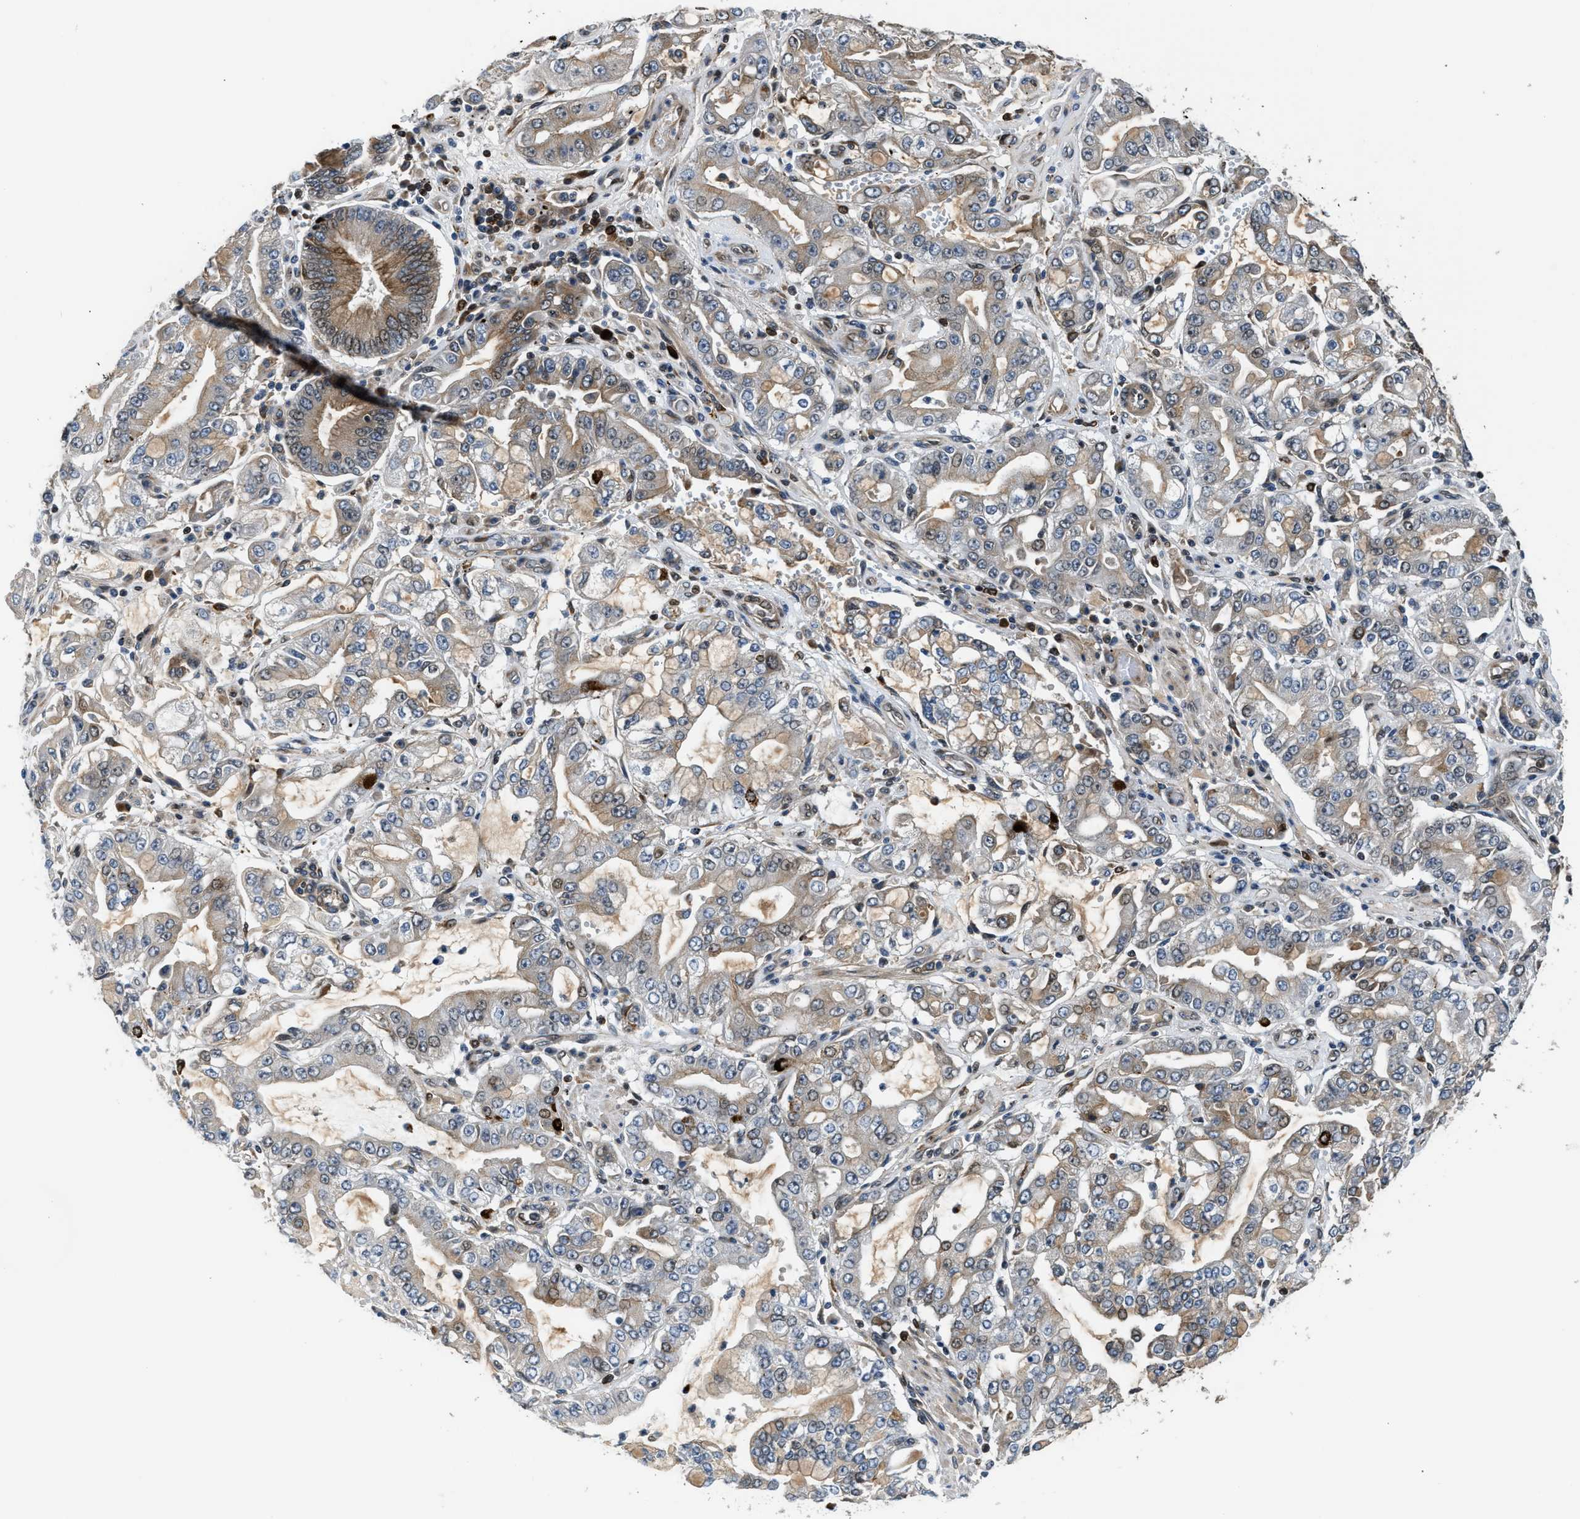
{"staining": {"intensity": "moderate", "quantity": "<25%", "location": "cytoplasmic/membranous"}, "tissue": "stomach cancer", "cell_type": "Tumor cells", "image_type": "cancer", "snomed": [{"axis": "morphology", "description": "Adenocarcinoma, NOS"}, {"axis": "topography", "description": "Stomach"}], "caption": "Tumor cells display low levels of moderate cytoplasmic/membranous staining in approximately <25% of cells in stomach adenocarcinoma.", "gene": "RETREG3", "patient": {"sex": "male", "age": 76}}